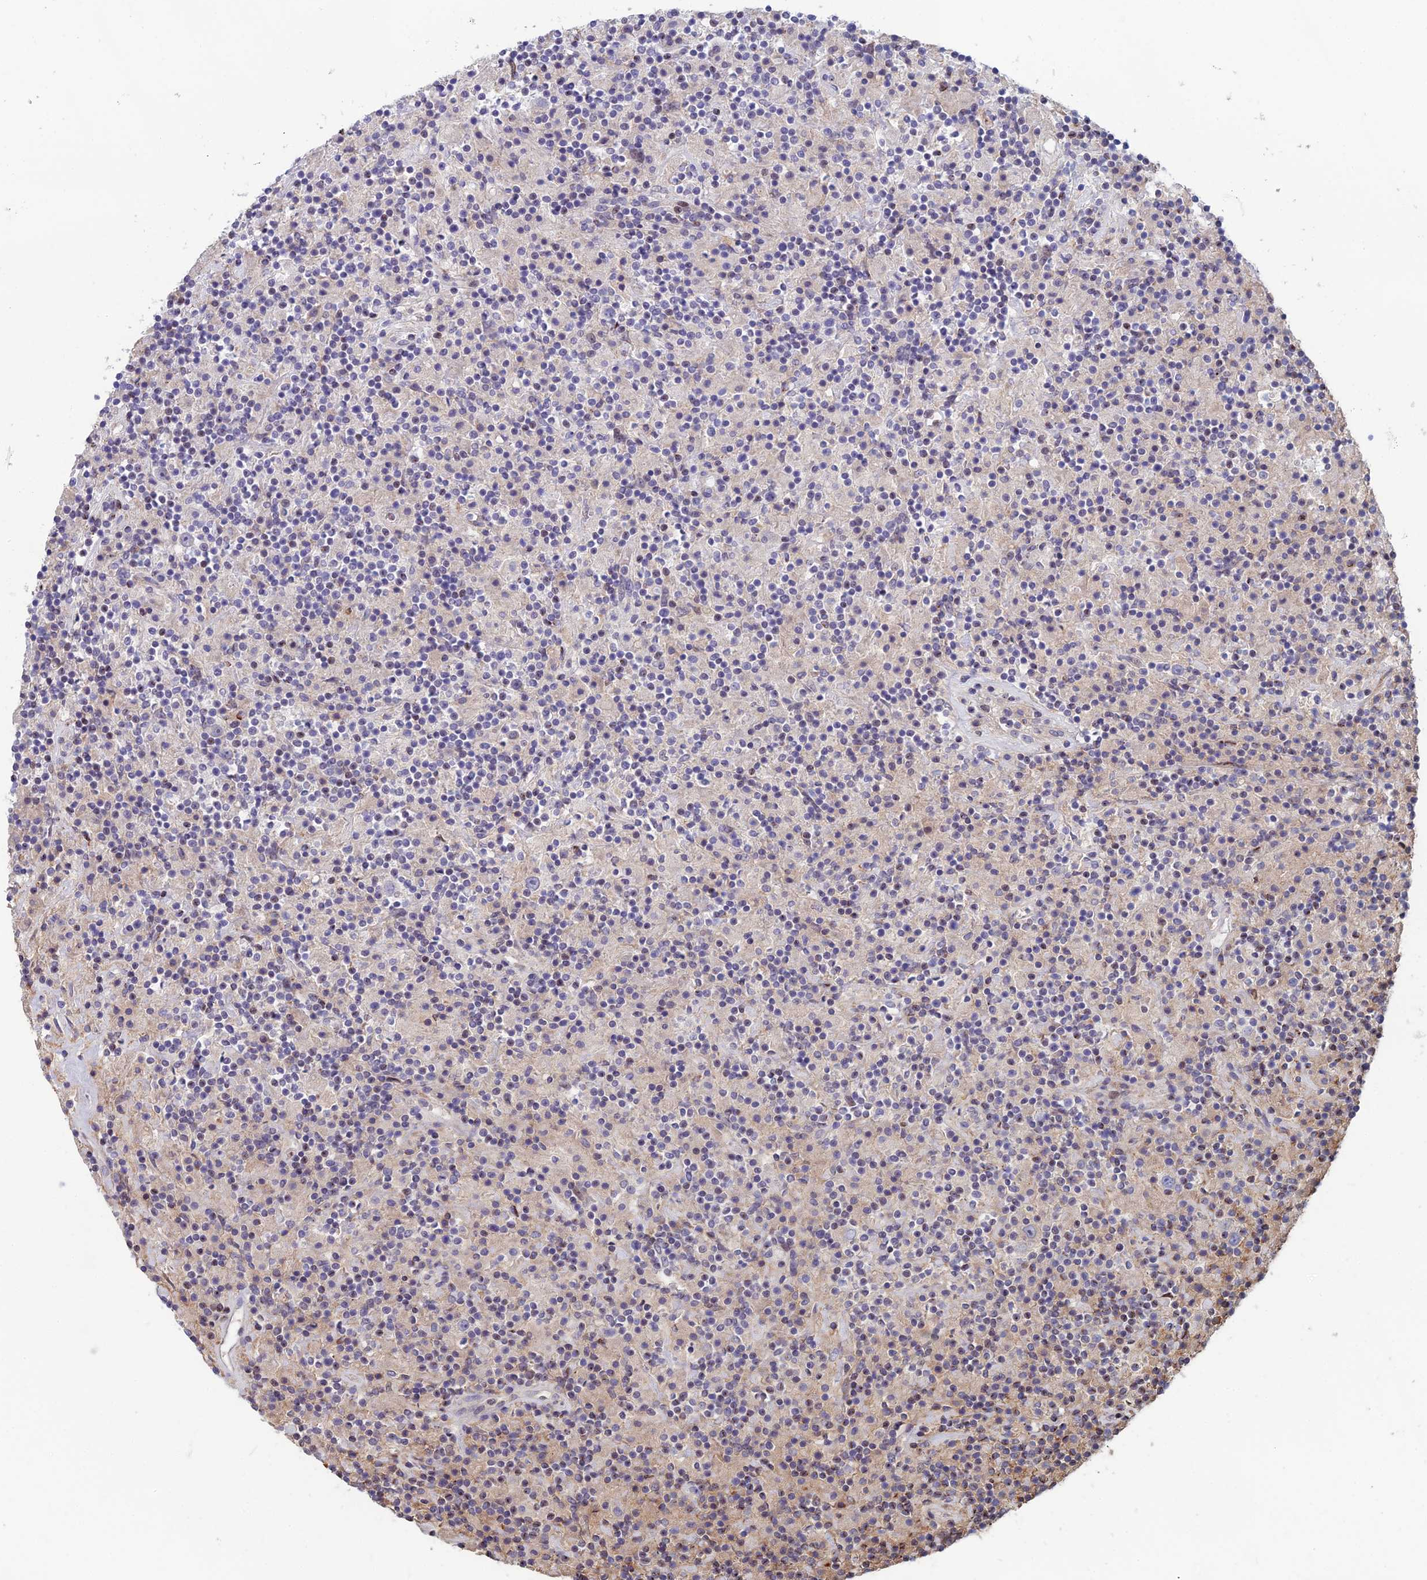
{"staining": {"intensity": "negative", "quantity": "none", "location": "none"}, "tissue": "lymphoma", "cell_type": "Tumor cells", "image_type": "cancer", "snomed": [{"axis": "morphology", "description": "Hodgkin's disease, NOS"}, {"axis": "topography", "description": "Lymph node"}], "caption": "DAB (3,3'-diaminobenzidine) immunohistochemical staining of lymphoma shows no significant staining in tumor cells. Nuclei are stained in blue.", "gene": "C15orf62", "patient": {"sex": "male", "age": 70}}